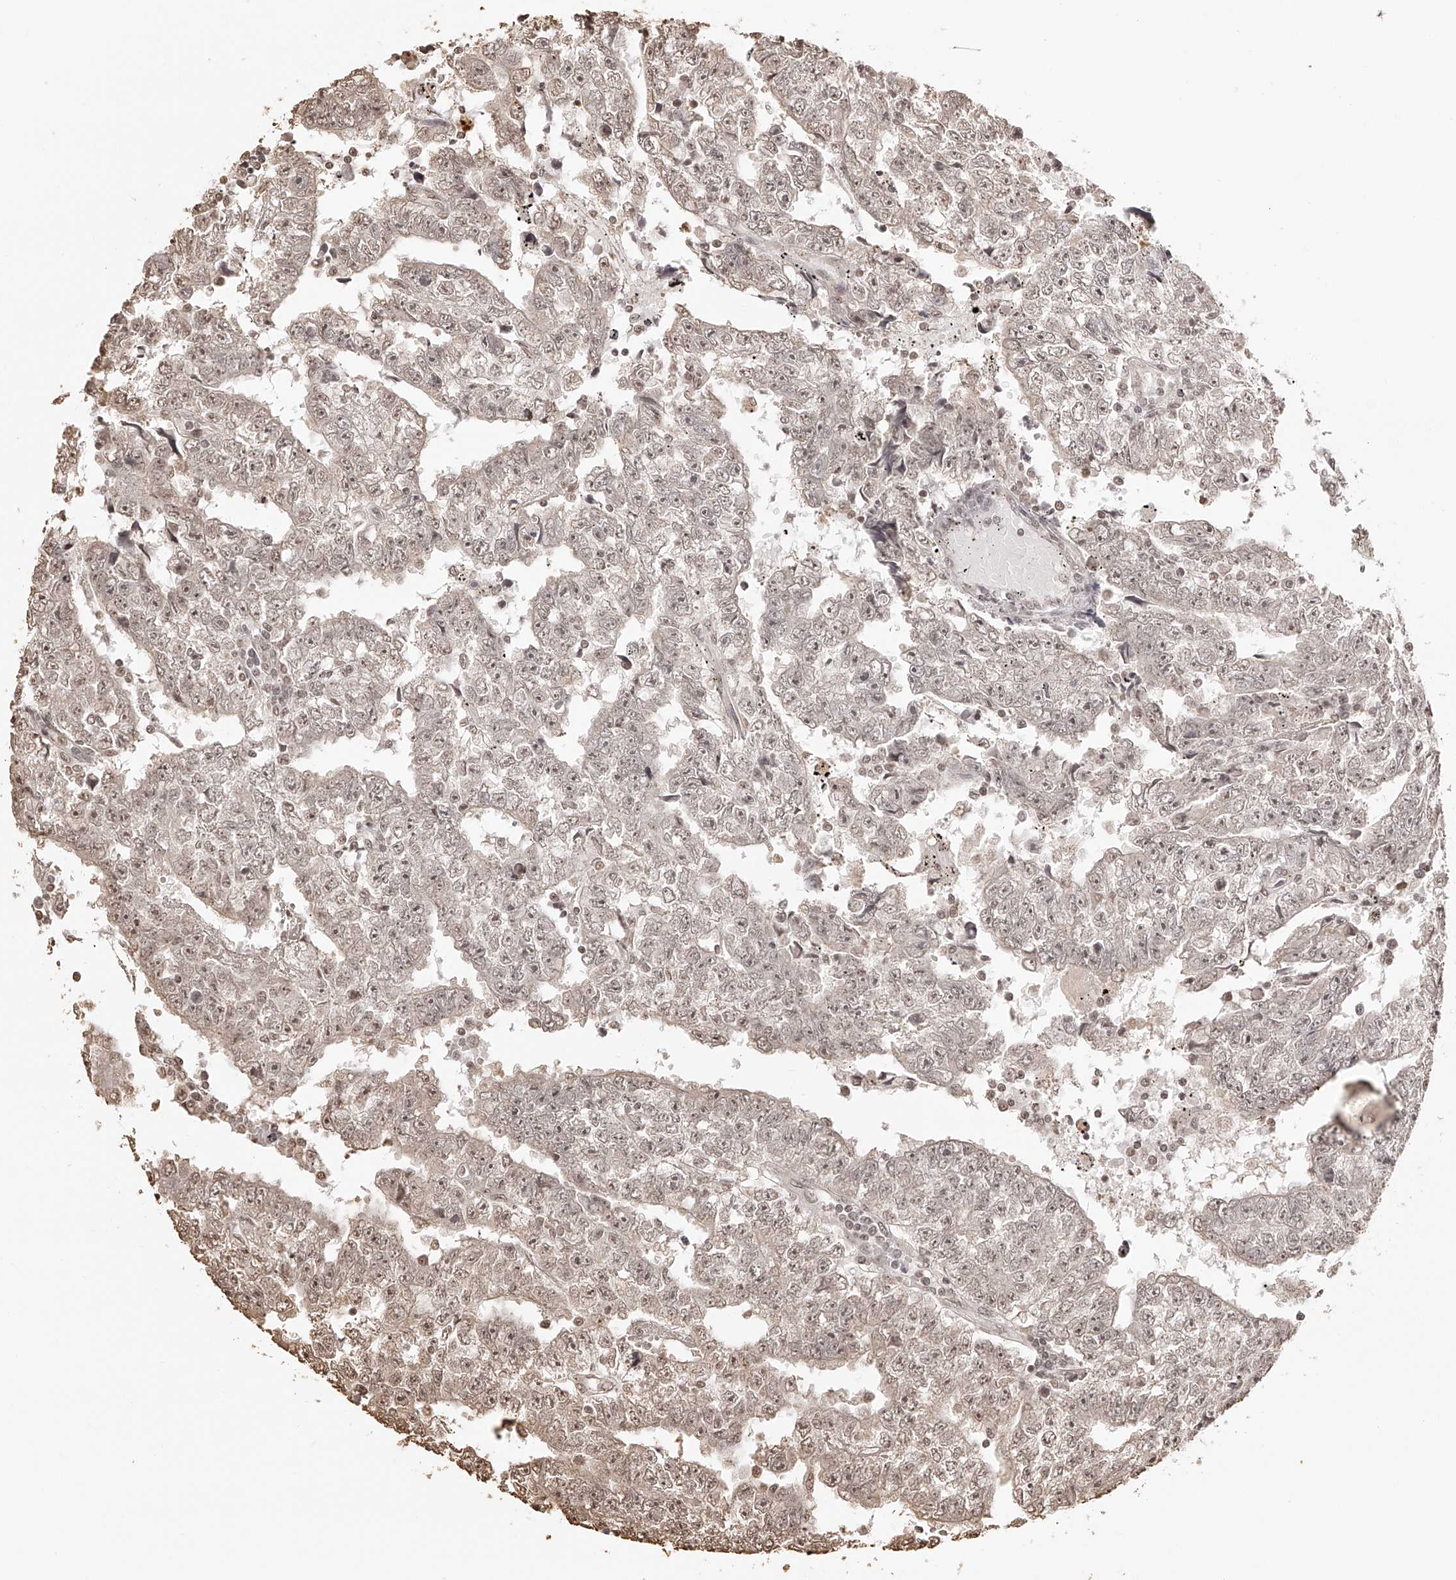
{"staining": {"intensity": "weak", "quantity": ">75%", "location": "nuclear"}, "tissue": "testis cancer", "cell_type": "Tumor cells", "image_type": "cancer", "snomed": [{"axis": "morphology", "description": "Carcinoma, Embryonal, NOS"}, {"axis": "topography", "description": "Testis"}], "caption": "Approximately >75% of tumor cells in human testis cancer exhibit weak nuclear protein staining as visualized by brown immunohistochemical staining.", "gene": "ZNF503", "patient": {"sex": "male", "age": 25}}